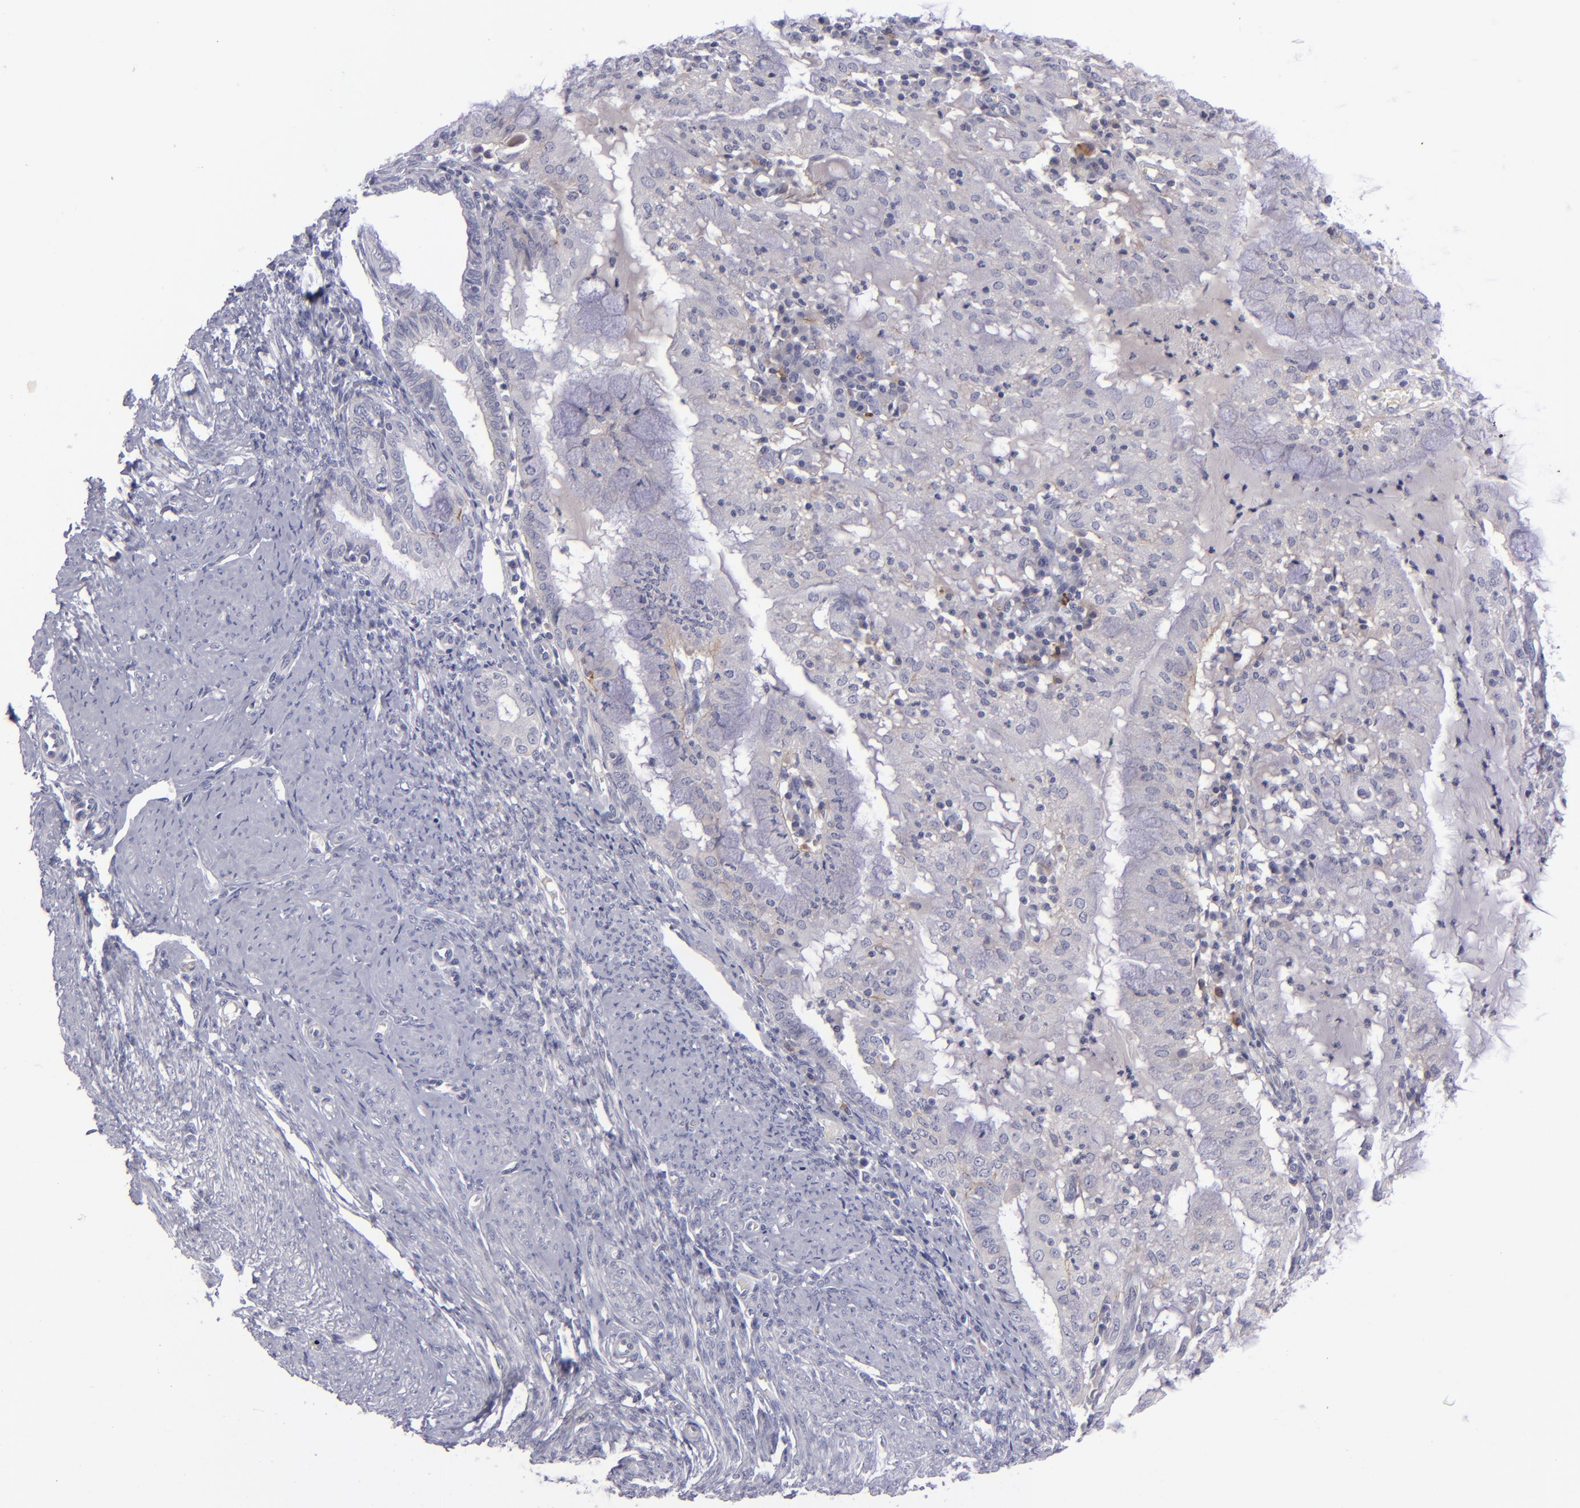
{"staining": {"intensity": "negative", "quantity": "none", "location": "none"}, "tissue": "endometrial cancer", "cell_type": "Tumor cells", "image_type": "cancer", "snomed": [{"axis": "morphology", "description": "Adenocarcinoma, NOS"}, {"axis": "topography", "description": "Endometrium"}], "caption": "An image of human endometrial adenocarcinoma is negative for staining in tumor cells. Nuclei are stained in blue.", "gene": "ITGB4", "patient": {"sex": "female", "age": 63}}